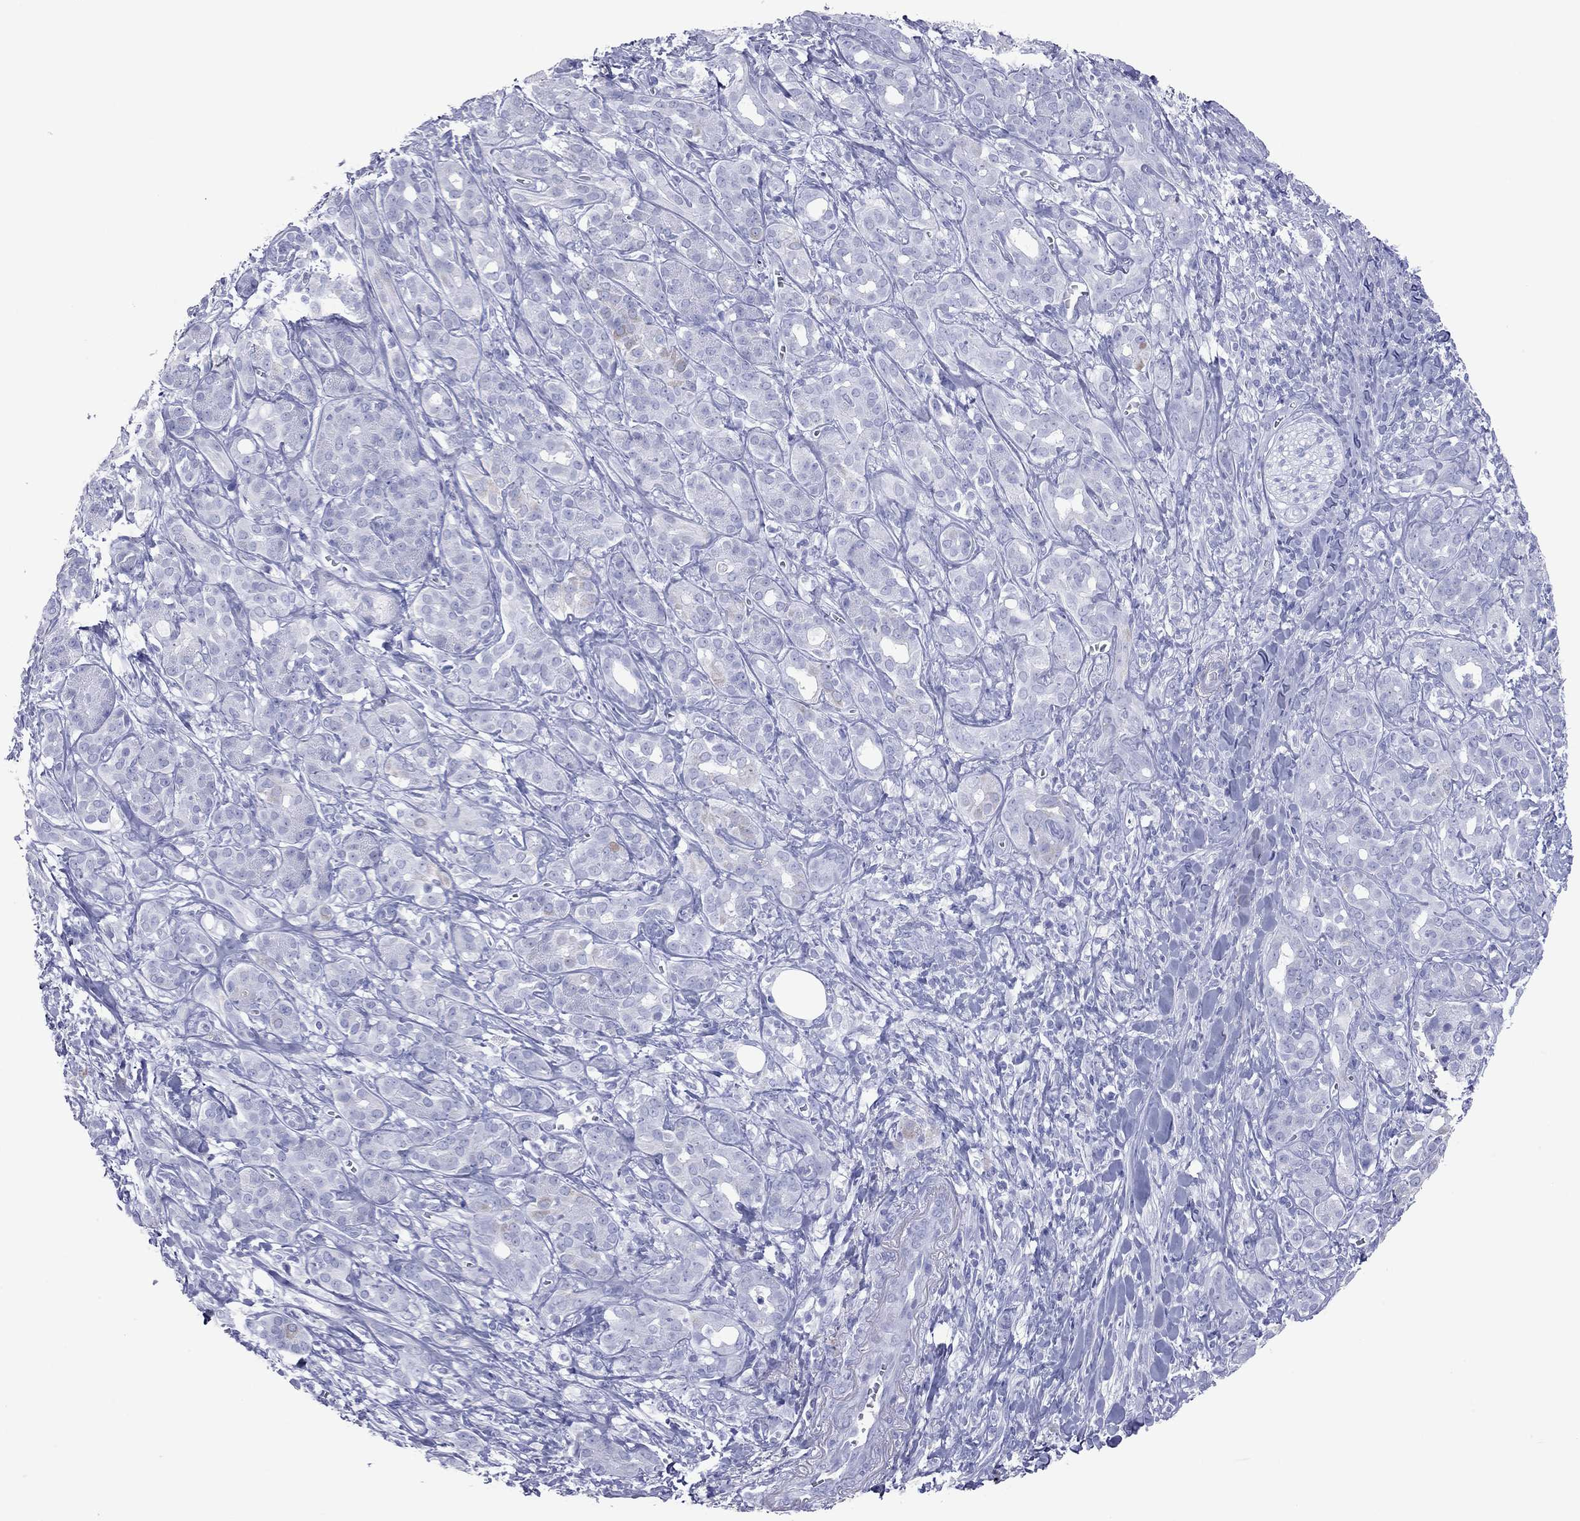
{"staining": {"intensity": "negative", "quantity": "none", "location": "none"}, "tissue": "pancreatic cancer", "cell_type": "Tumor cells", "image_type": "cancer", "snomed": [{"axis": "morphology", "description": "Adenocarcinoma, NOS"}, {"axis": "topography", "description": "Pancreas"}], "caption": "A photomicrograph of adenocarcinoma (pancreatic) stained for a protein exhibits no brown staining in tumor cells.", "gene": "VSIG10", "patient": {"sex": "male", "age": 61}}